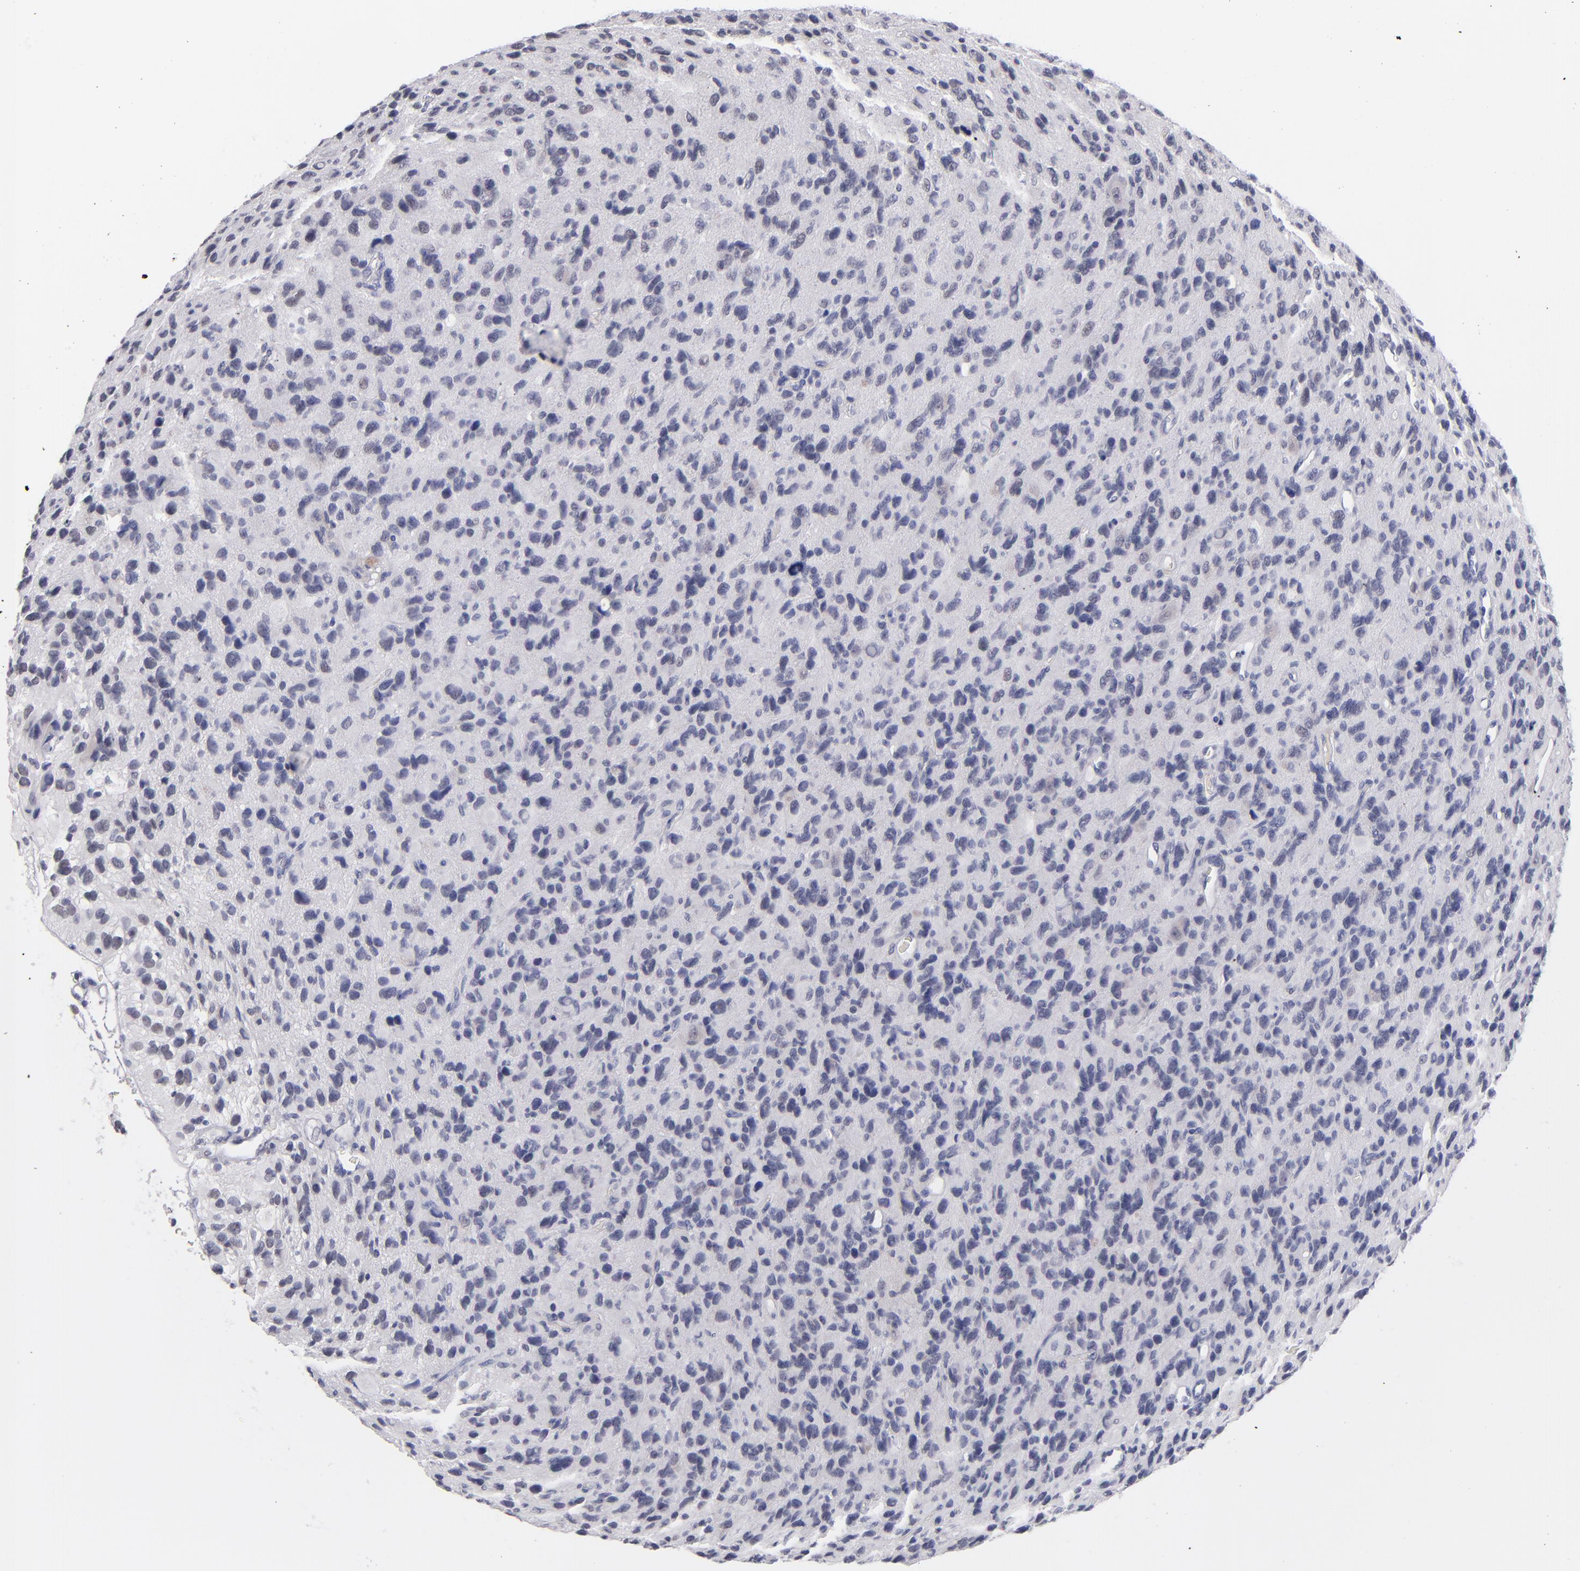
{"staining": {"intensity": "weak", "quantity": "<25%", "location": "nuclear"}, "tissue": "glioma", "cell_type": "Tumor cells", "image_type": "cancer", "snomed": [{"axis": "morphology", "description": "Glioma, malignant, High grade"}, {"axis": "topography", "description": "Brain"}], "caption": "IHC histopathology image of neoplastic tissue: malignant glioma (high-grade) stained with DAB displays no significant protein expression in tumor cells.", "gene": "TEX11", "patient": {"sex": "male", "age": 77}}